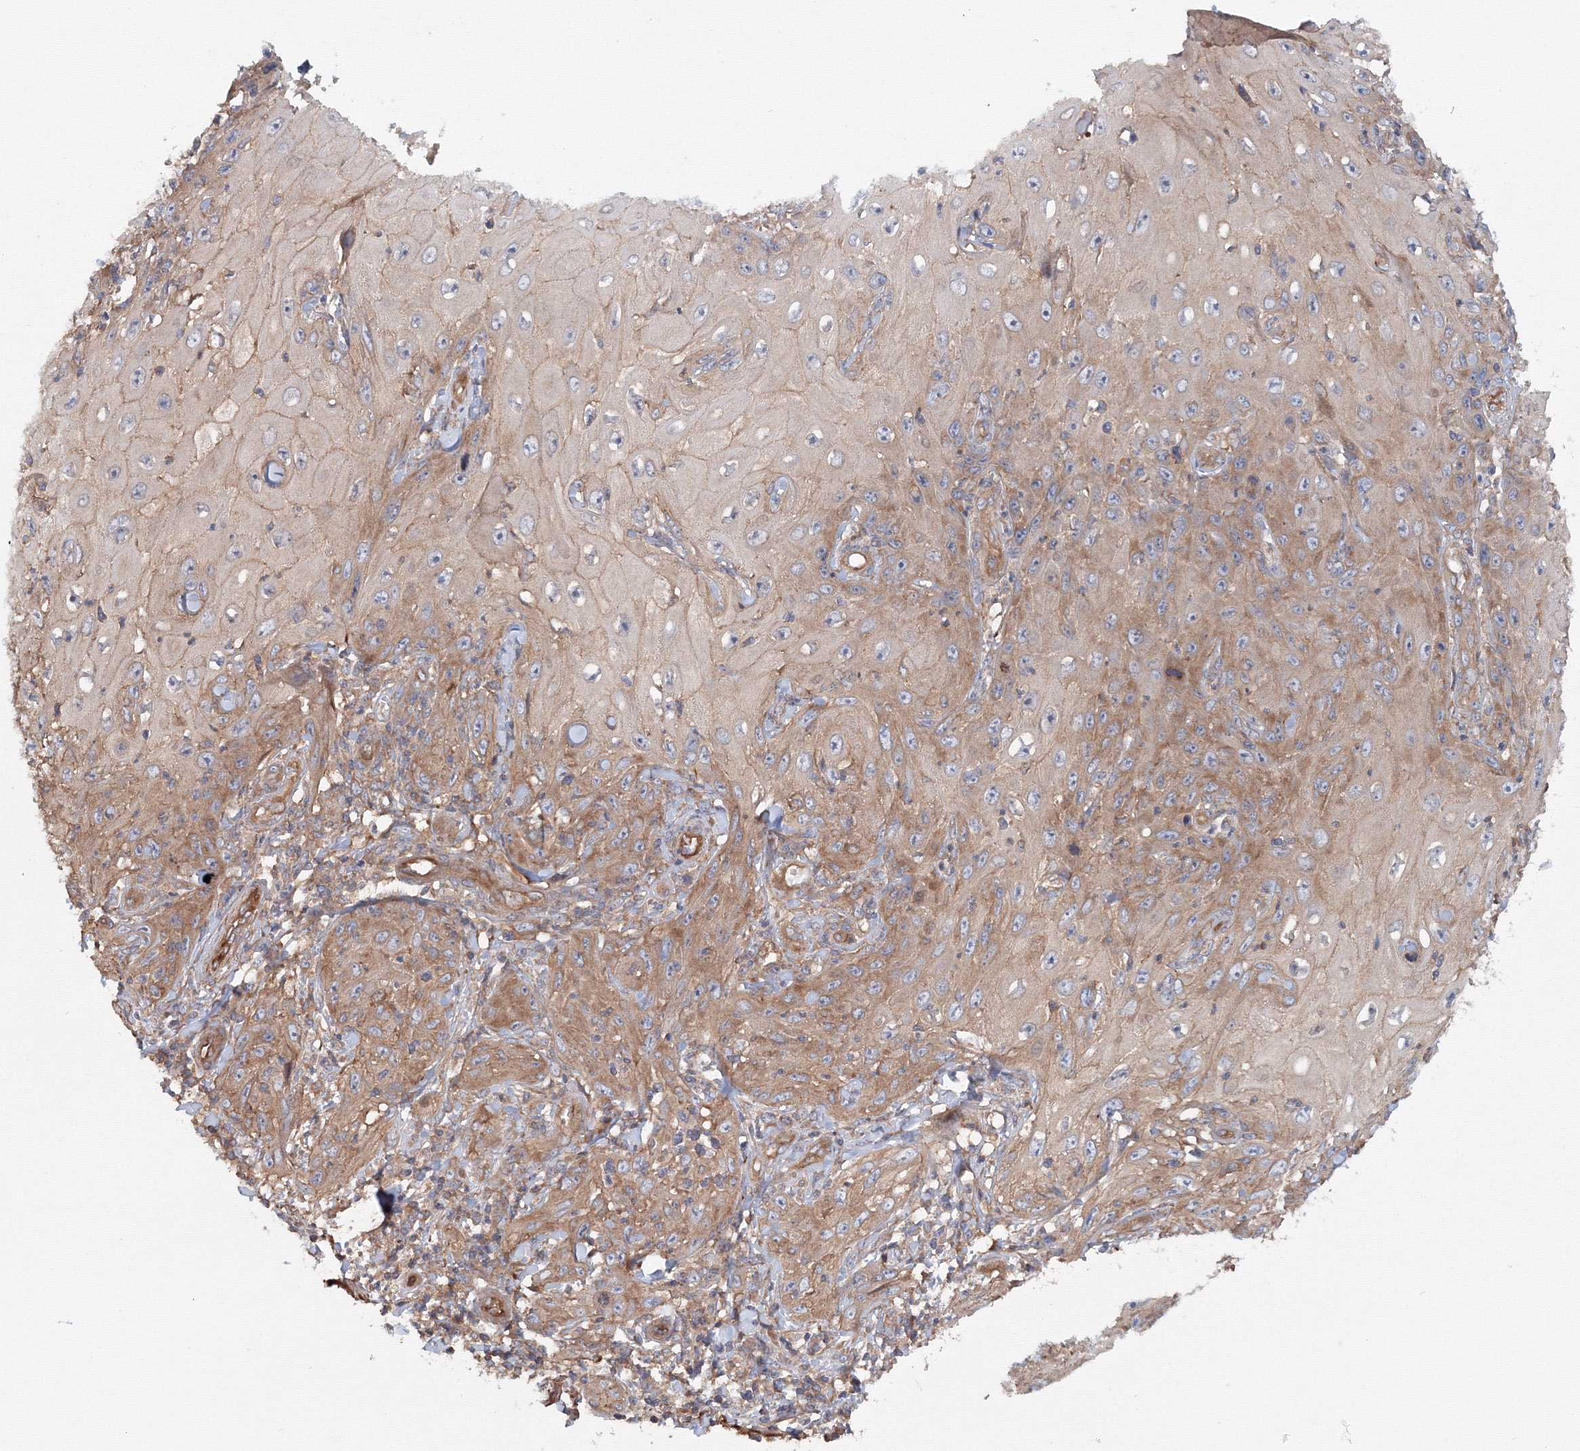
{"staining": {"intensity": "moderate", "quantity": "25%-75%", "location": "cytoplasmic/membranous"}, "tissue": "skin cancer", "cell_type": "Tumor cells", "image_type": "cancer", "snomed": [{"axis": "morphology", "description": "Squamous cell carcinoma, NOS"}, {"axis": "topography", "description": "Skin"}], "caption": "Immunohistochemistry (IHC) photomicrograph of neoplastic tissue: skin cancer (squamous cell carcinoma) stained using immunohistochemistry shows medium levels of moderate protein expression localized specifically in the cytoplasmic/membranous of tumor cells, appearing as a cytoplasmic/membranous brown color.", "gene": "EXOC1", "patient": {"sex": "female", "age": 73}}